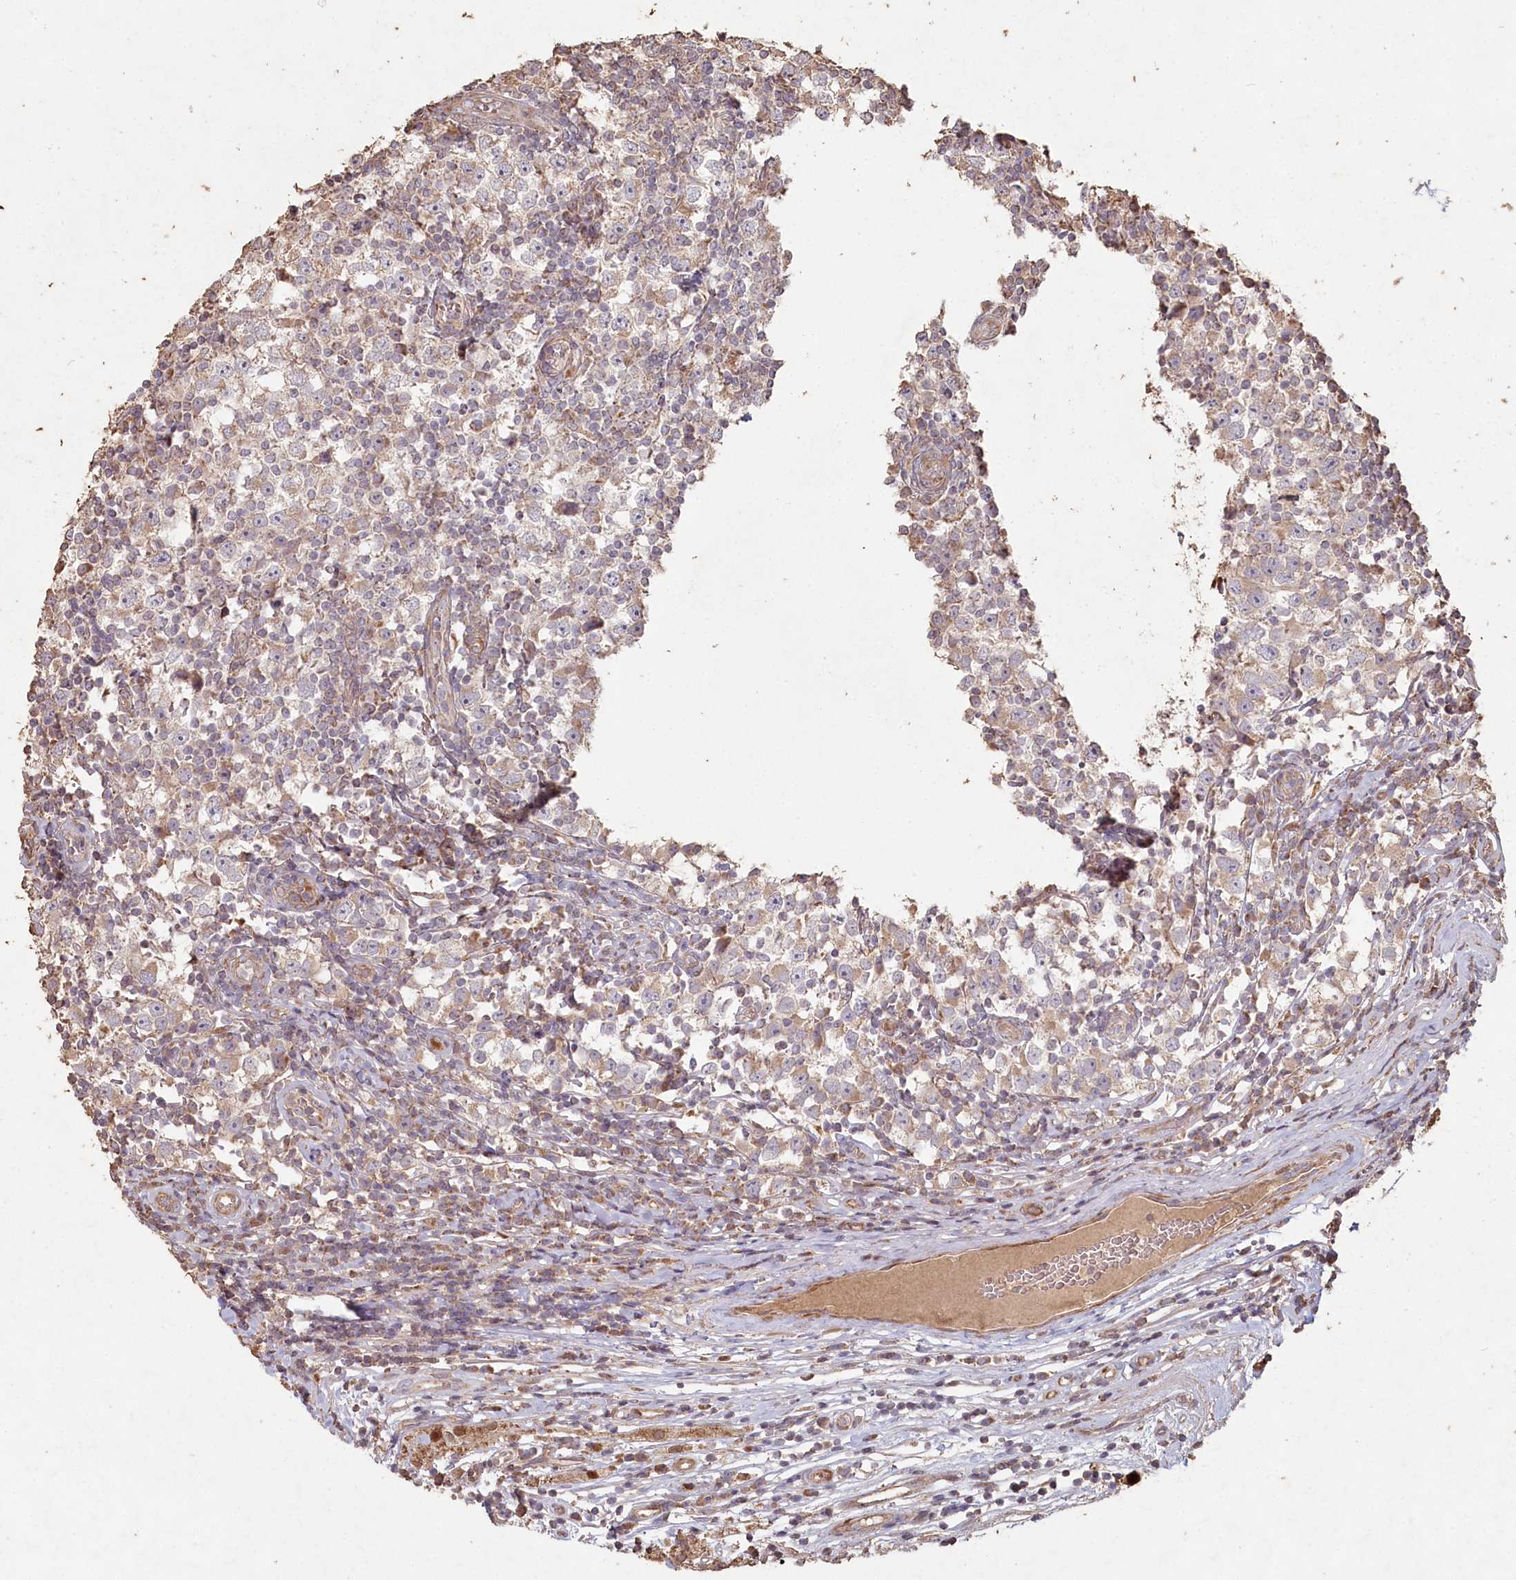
{"staining": {"intensity": "negative", "quantity": "none", "location": "none"}, "tissue": "testis cancer", "cell_type": "Tumor cells", "image_type": "cancer", "snomed": [{"axis": "morphology", "description": "Seminoma, NOS"}, {"axis": "topography", "description": "Testis"}], "caption": "Tumor cells show no significant protein staining in seminoma (testis).", "gene": "HAL", "patient": {"sex": "male", "age": 65}}